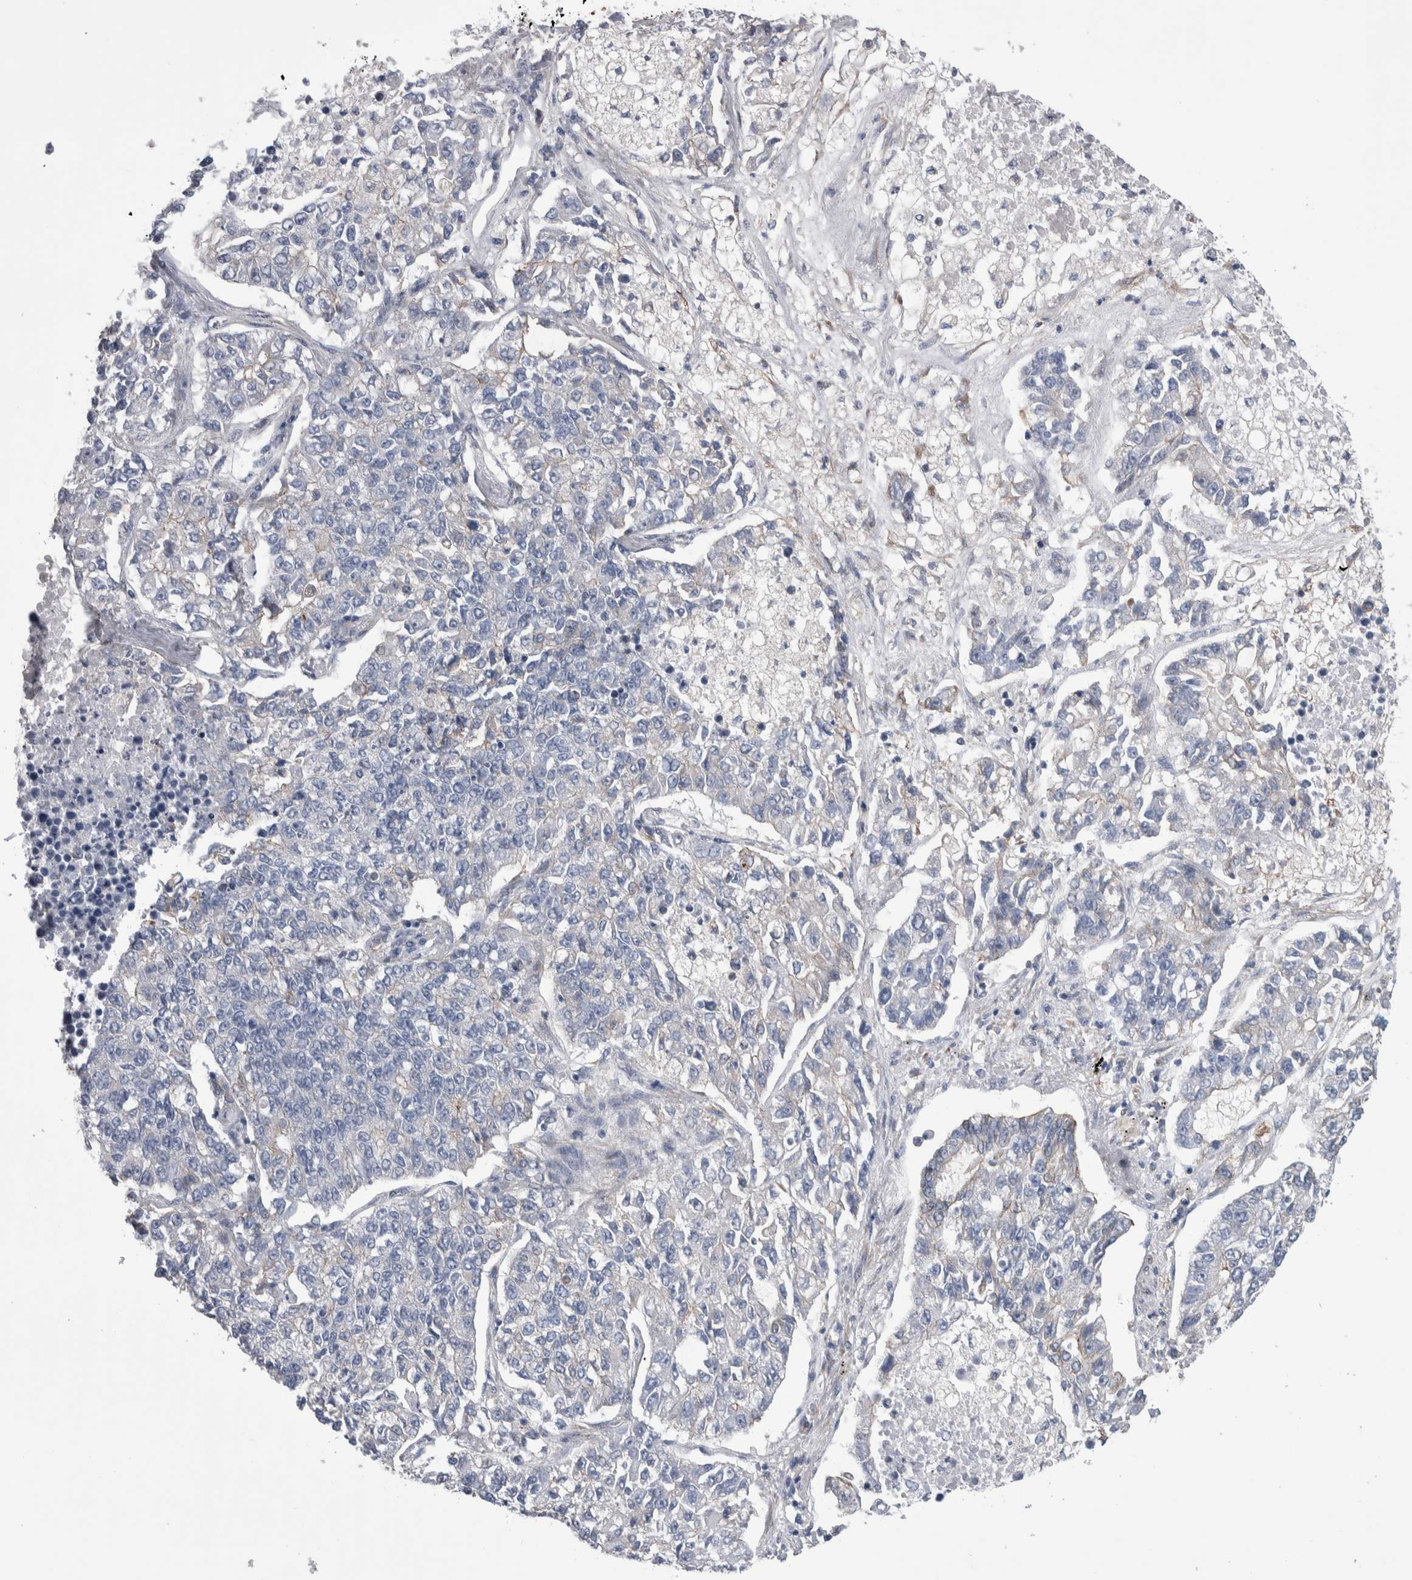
{"staining": {"intensity": "negative", "quantity": "none", "location": "none"}, "tissue": "lung cancer", "cell_type": "Tumor cells", "image_type": "cancer", "snomed": [{"axis": "morphology", "description": "Adenocarcinoma, NOS"}, {"axis": "topography", "description": "Lung"}], "caption": "Histopathology image shows no significant protein positivity in tumor cells of adenocarcinoma (lung).", "gene": "KIF12", "patient": {"sex": "male", "age": 49}}